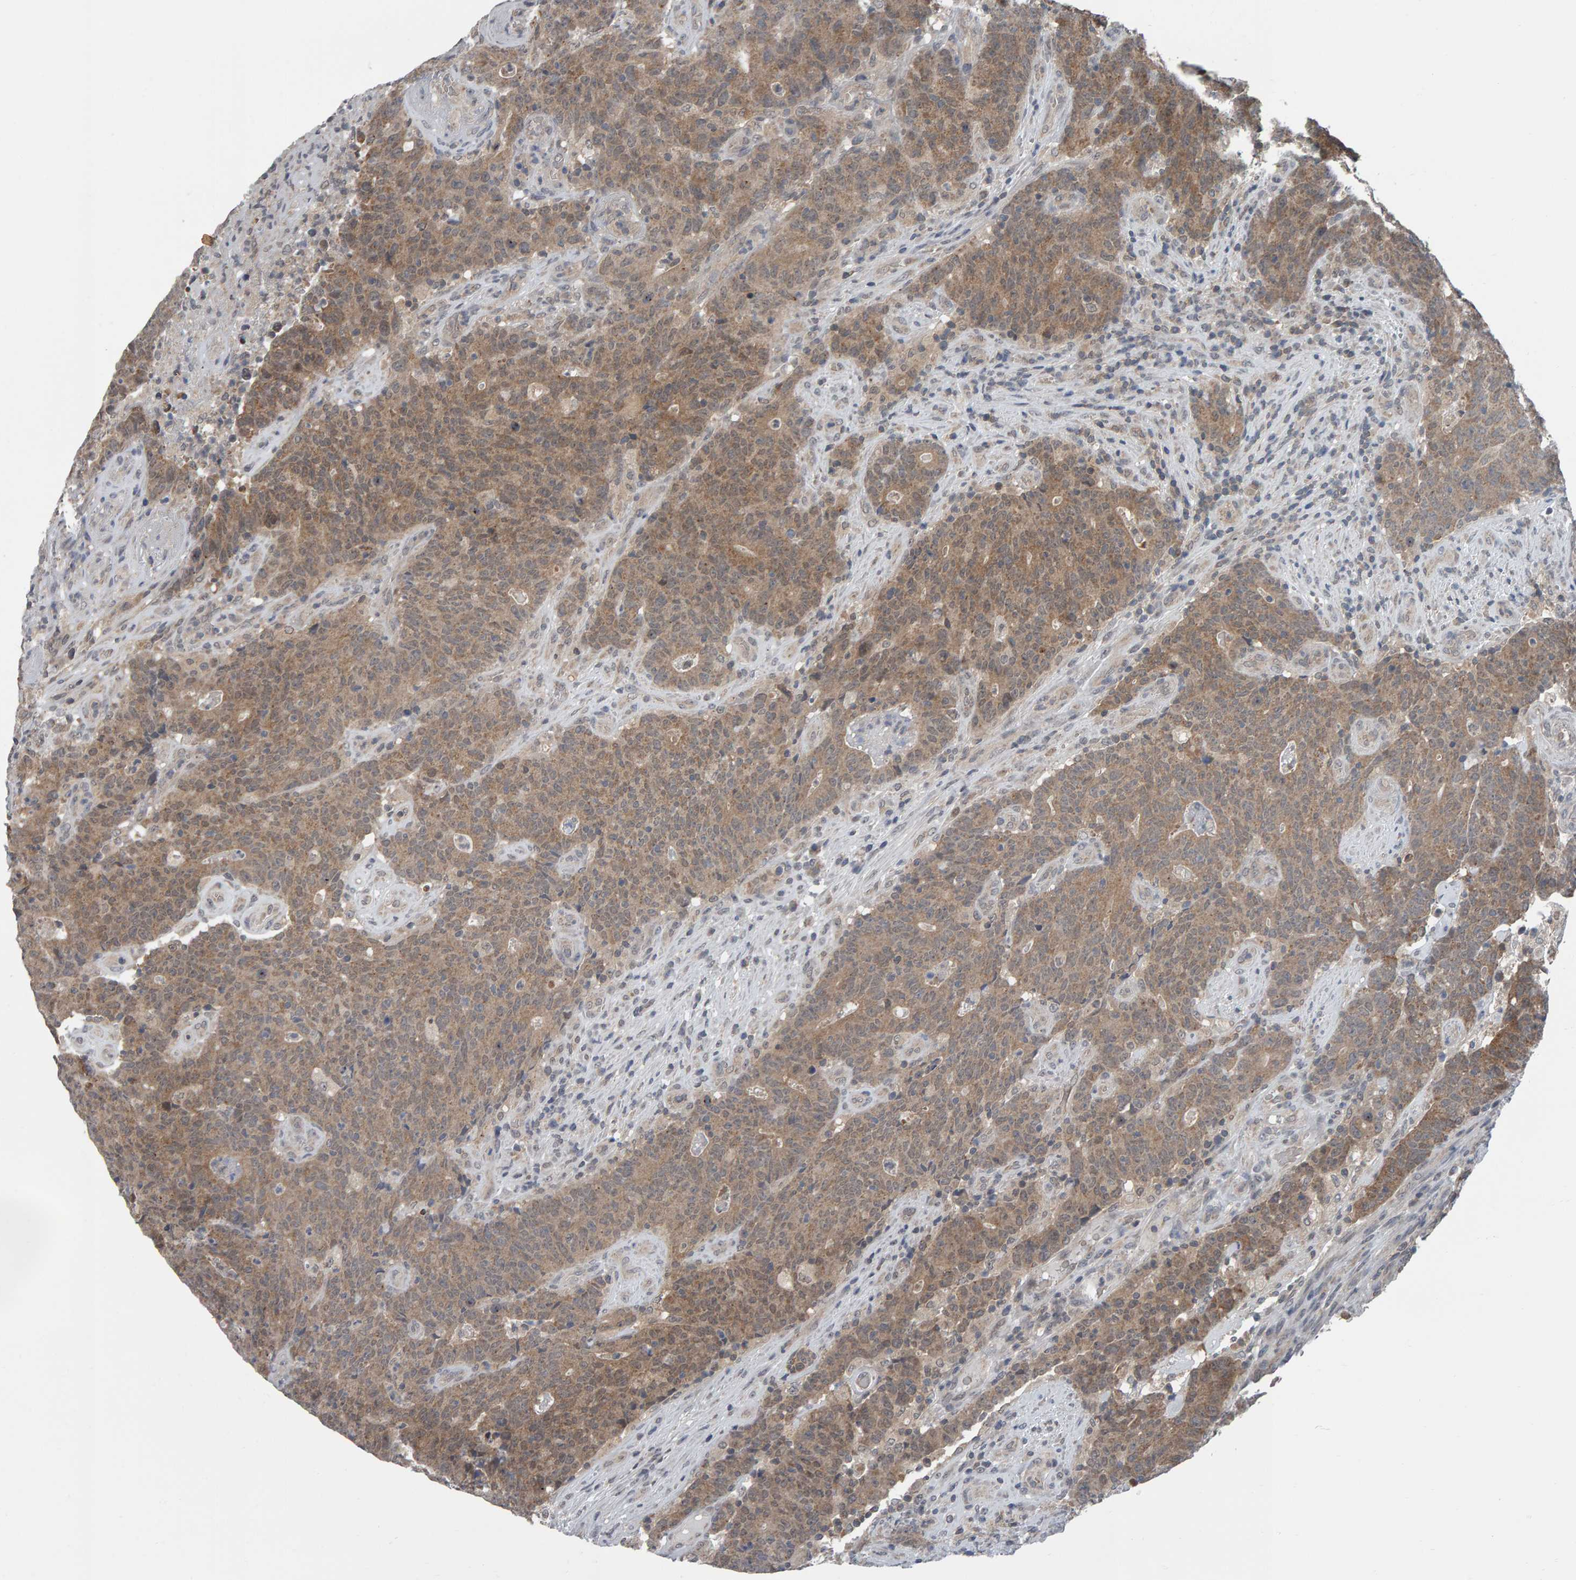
{"staining": {"intensity": "weak", "quantity": ">75%", "location": "cytoplasmic/membranous"}, "tissue": "colorectal cancer", "cell_type": "Tumor cells", "image_type": "cancer", "snomed": [{"axis": "morphology", "description": "Normal tissue, NOS"}, {"axis": "morphology", "description": "Adenocarcinoma, NOS"}, {"axis": "topography", "description": "Colon"}], "caption": "Immunohistochemistry (IHC) histopathology image of neoplastic tissue: adenocarcinoma (colorectal) stained using immunohistochemistry demonstrates low levels of weak protein expression localized specifically in the cytoplasmic/membranous of tumor cells, appearing as a cytoplasmic/membranous brown color.", "gene": "COASY", "patient": {"sex": "female", "age": 75}}